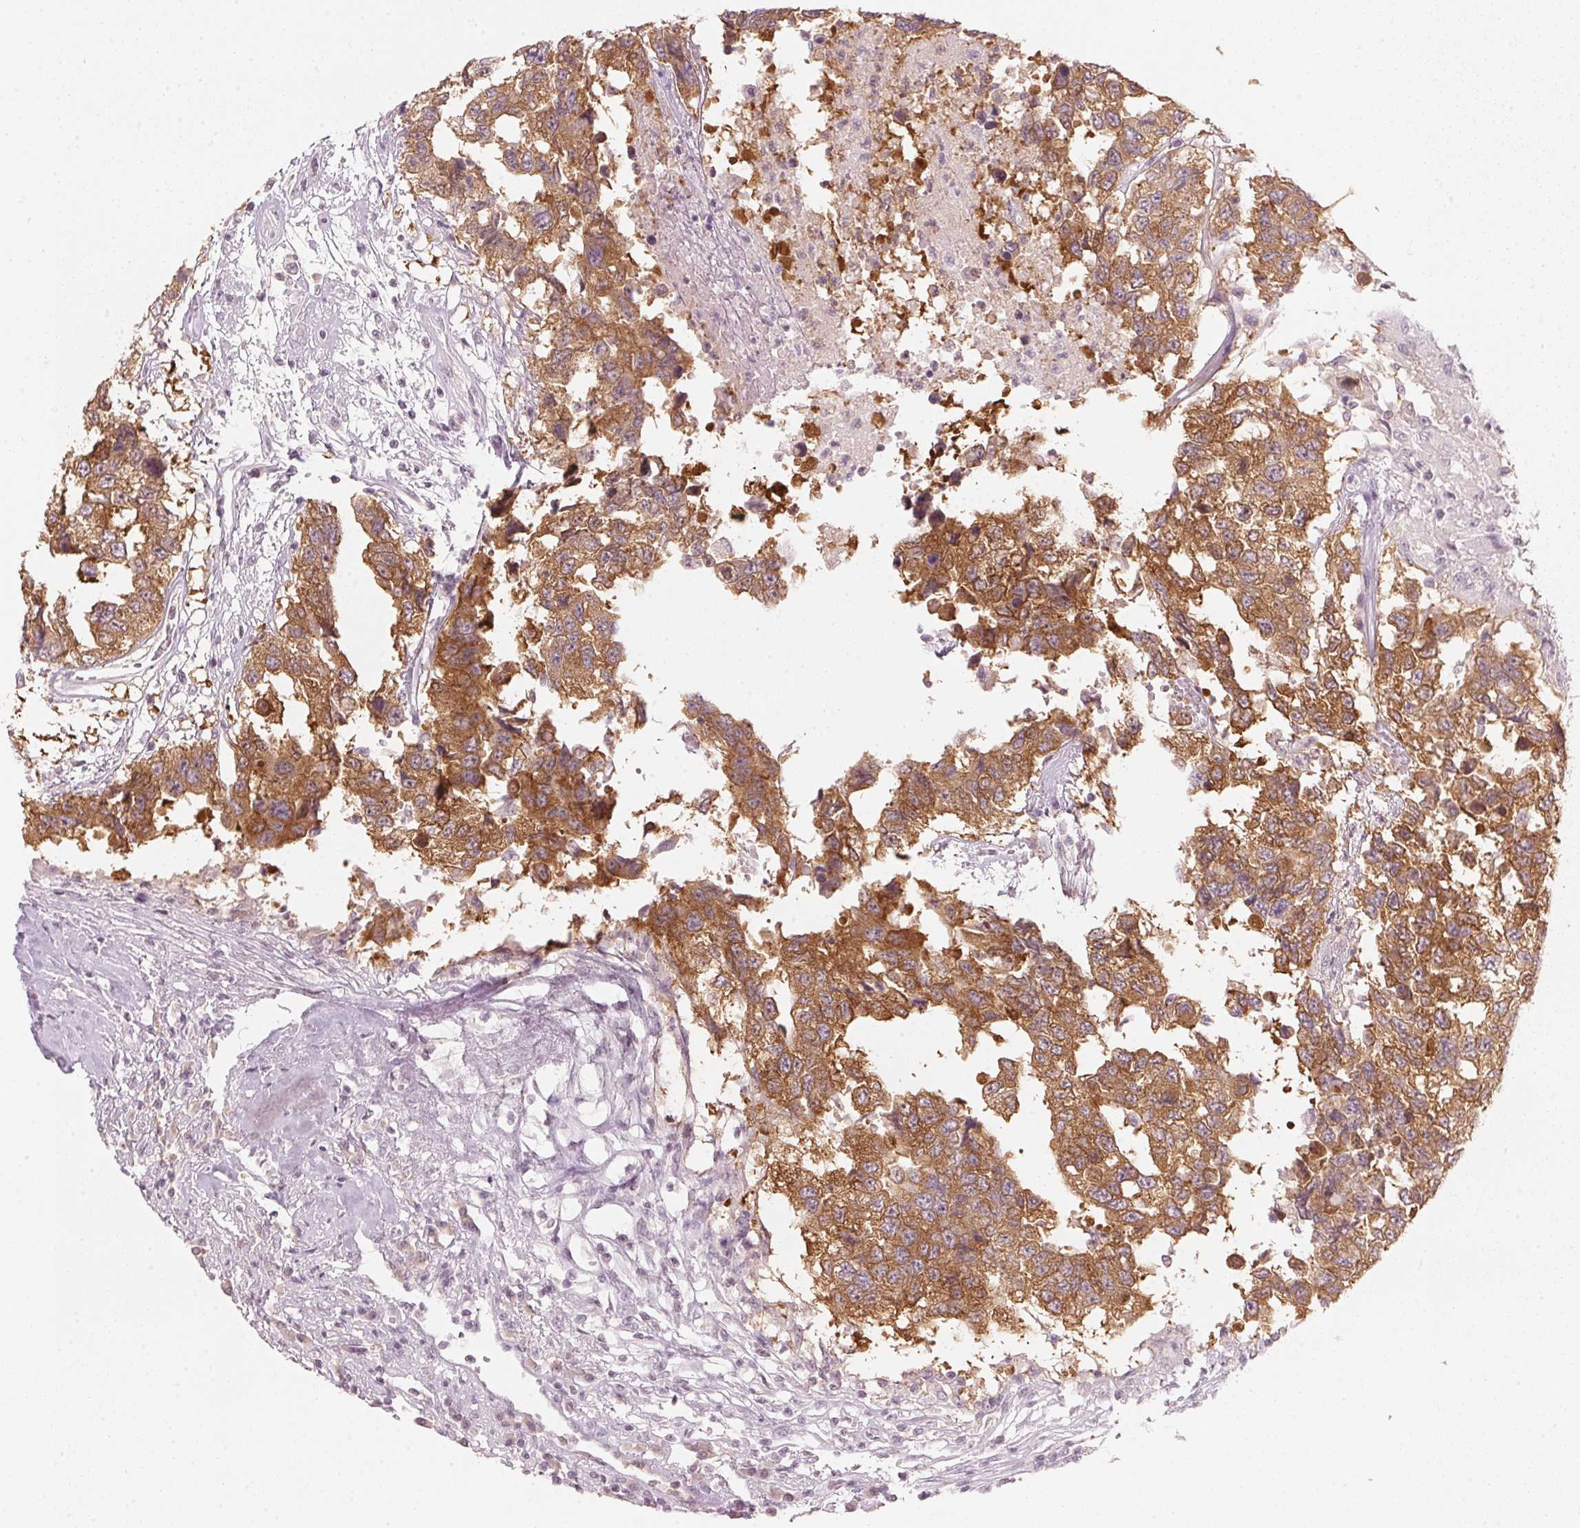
{"staining": {"intensity": "moderate", "quantity": ">75%", "location": "cytoplasmic/membranous"}, "tissue": "testis cancer", "cell_type": "Tumor cells", "image_type": "cancer", "snomed": [{"axis": "morphology", "description": "Carcinoma, Embryonal, NOS"}, {"axis": "topography", "description": "Testis"}], "caption": "This image shows embryonal carcinoma (testis) stained with IHC to label a protein in brown. The cytoplasmic/membranous of tumor cells show moderate positivity for the protein. Nuclei are counter-stained blue.", "gene": "SFRP4", "patient": {"sex": "male", "age": 83}}